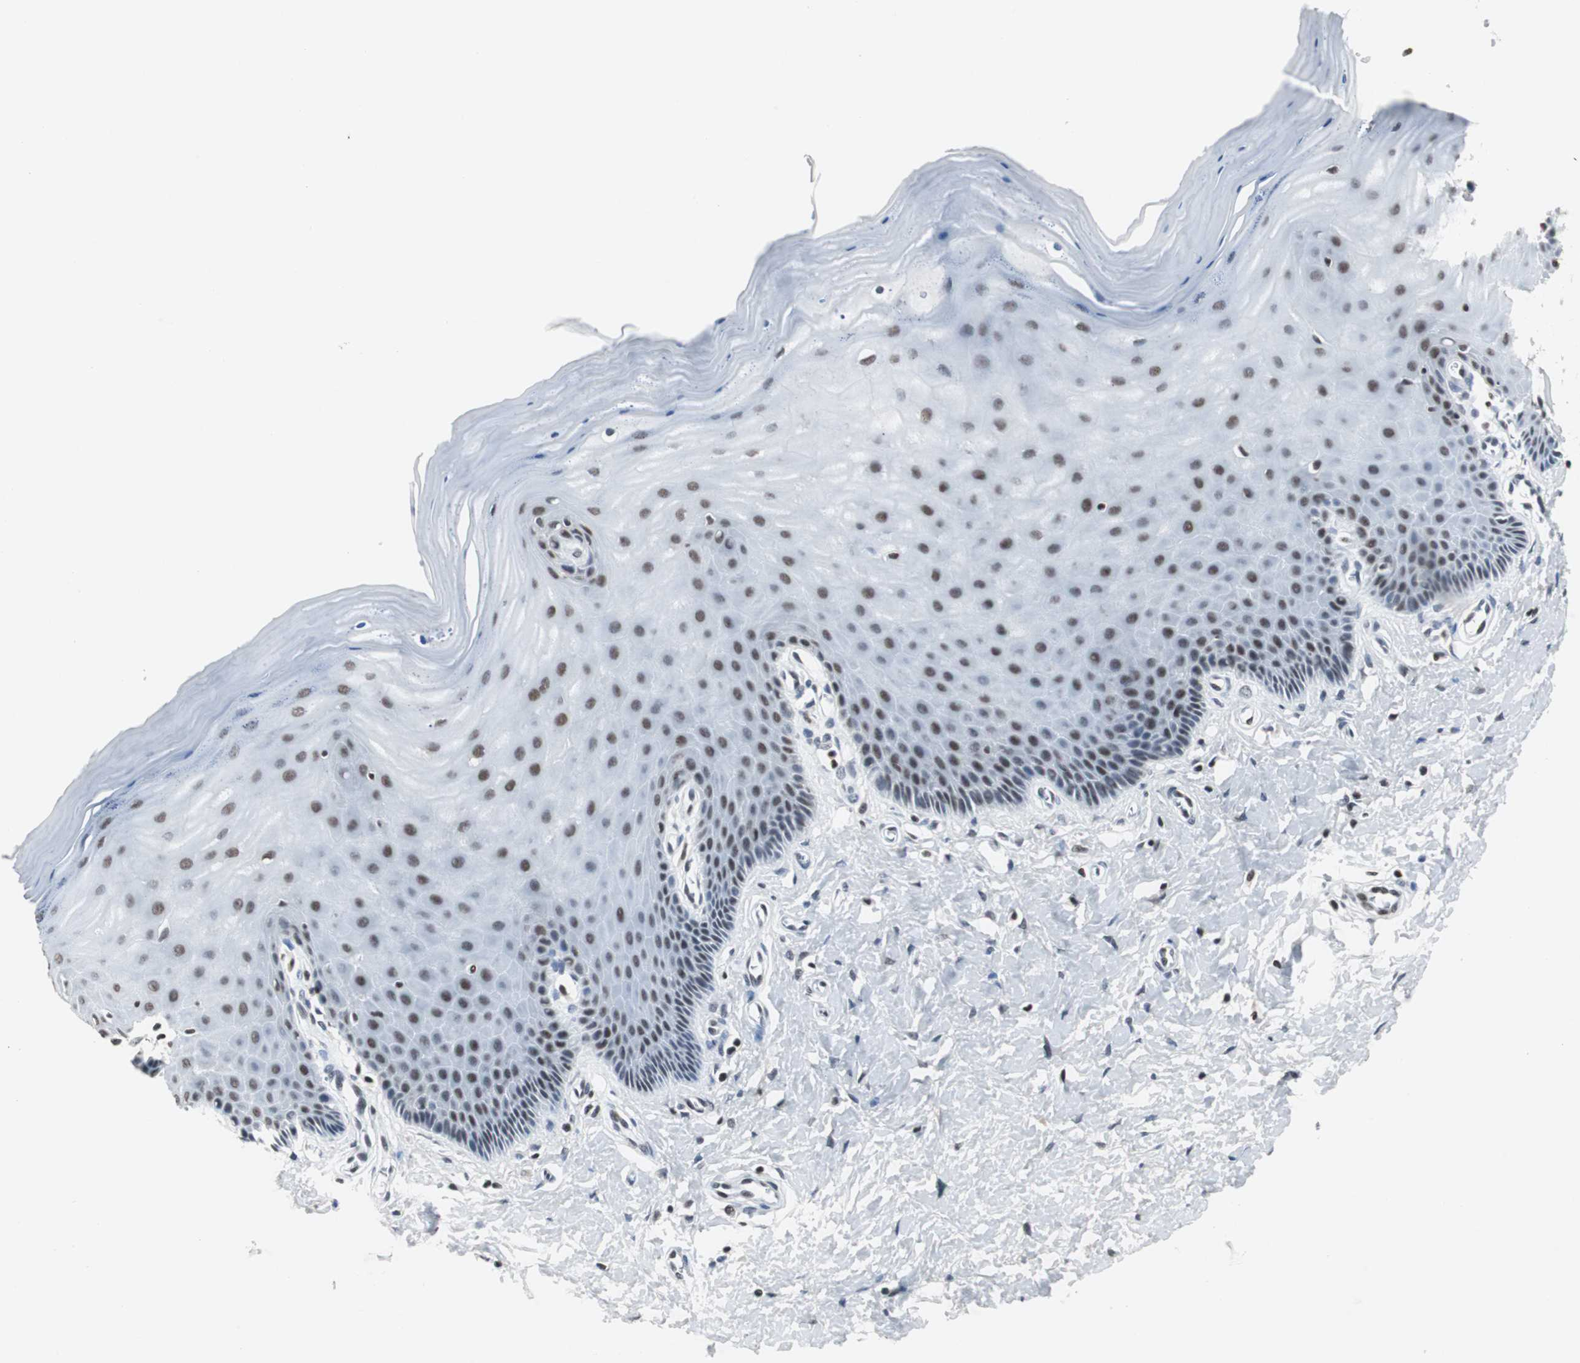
{"staining": {"intensity": "moderate", "quantity": ">75%", "location": "nuclear"}, "tissue": "cervix", "cell_type": "Glandular cells", "image_type": "normal", "snomed": [{"axis": "morphology", "description": "Normal tissue, NOS"}, {"axis": "topography", "description": "Cervix"}], "caption": "An image of human cervix stained for a protein reveals moderate nuclear brown staining in glandular cells. Nuclei are stained in blue.", "gene": "RAD9A", "patient": {"sex": "female", "age": 55}}